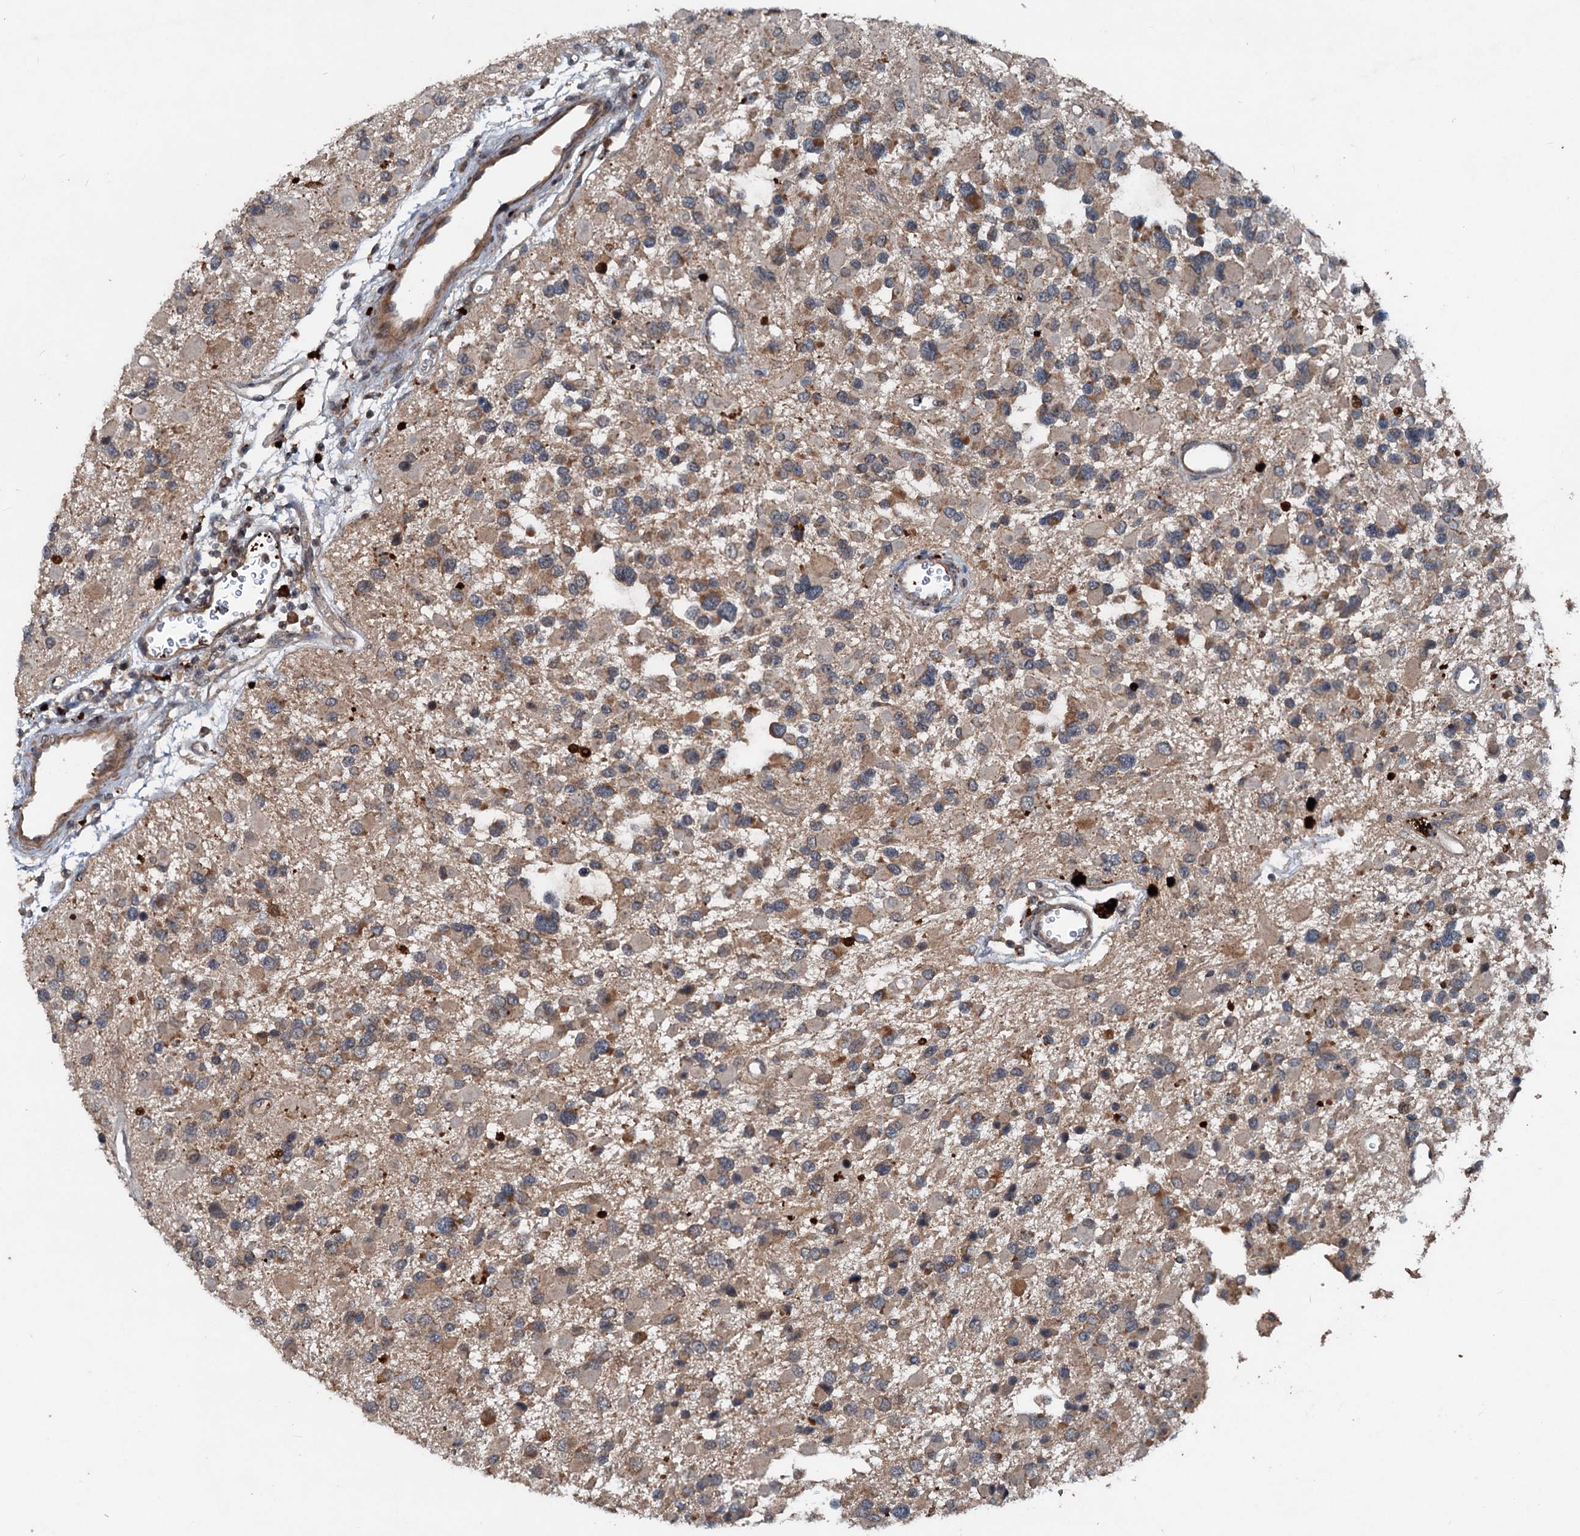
{"staining": {"intensity": "moderate", "quantity": "25%-75%", "location": "cytoplasmic/membranous"}, "tissue": "glioma", "cell_type": "Tumor cells", "image_type": "cancer", "snomed": [{"axis": "morphology", "description": "Glioma, malignant, High grade"}, {"axis": "topography", "description": "Brain"}], "caption": "Brown immunohistochemical staining in human glioma exhibits moderate cytoplasmic/membranous expression in approximately 25%-75% of tumor cells. The staining is performed using DAB (3,3'-diaminobenzidine) brown chromogen to label protein expression. The nuclei are counter-stained blue using hematoxylin.", "gene": "N4BP2L2", "patient": {"sex": "male", "age": 53}}